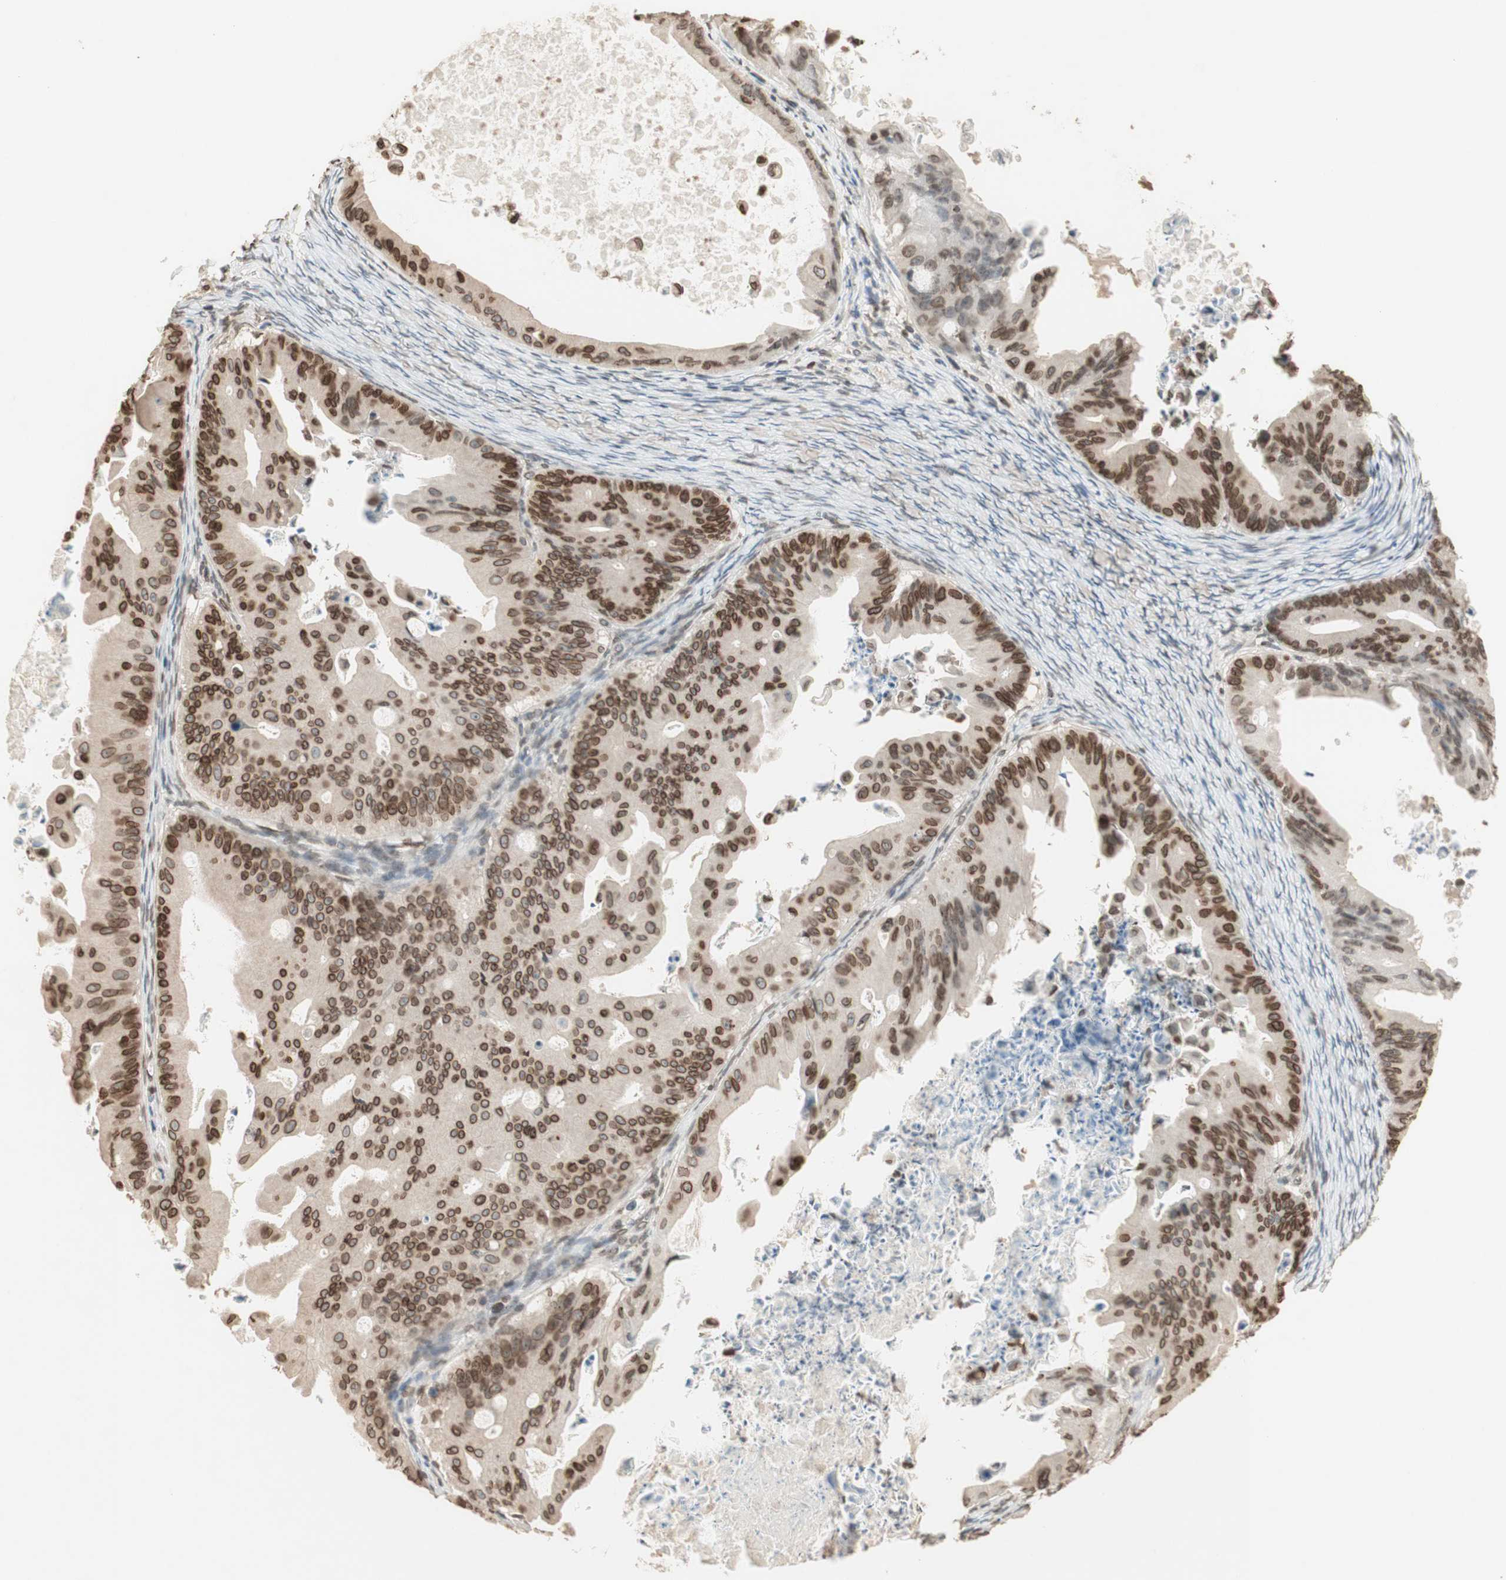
{"staining": {"intensity": "moderate", "quantity": ">75%", "location": "cytoplasmic/membranous,nuclear"}, "tissue": "ovarian cancer", "cell_type": "Tumor cells", "image_type": "cancer", "snomed": [{"axis": "morphology", "description": "Cystadenocarcinoma, mucinous, NOS"}, {"axis": "topography", "description": "Ovary"}], "caption": "A medium amount of moderate cytoplasmic/membranous and nuclear expression is appreciated in about >75% of tumor cells in ovarian cancer (mucinous cystadenocarcinoma) tissue. (IHC, brightfield microscopy, high magnification).", "gene": "TMPO", "patient": {"sex": "female", "age": 37}}